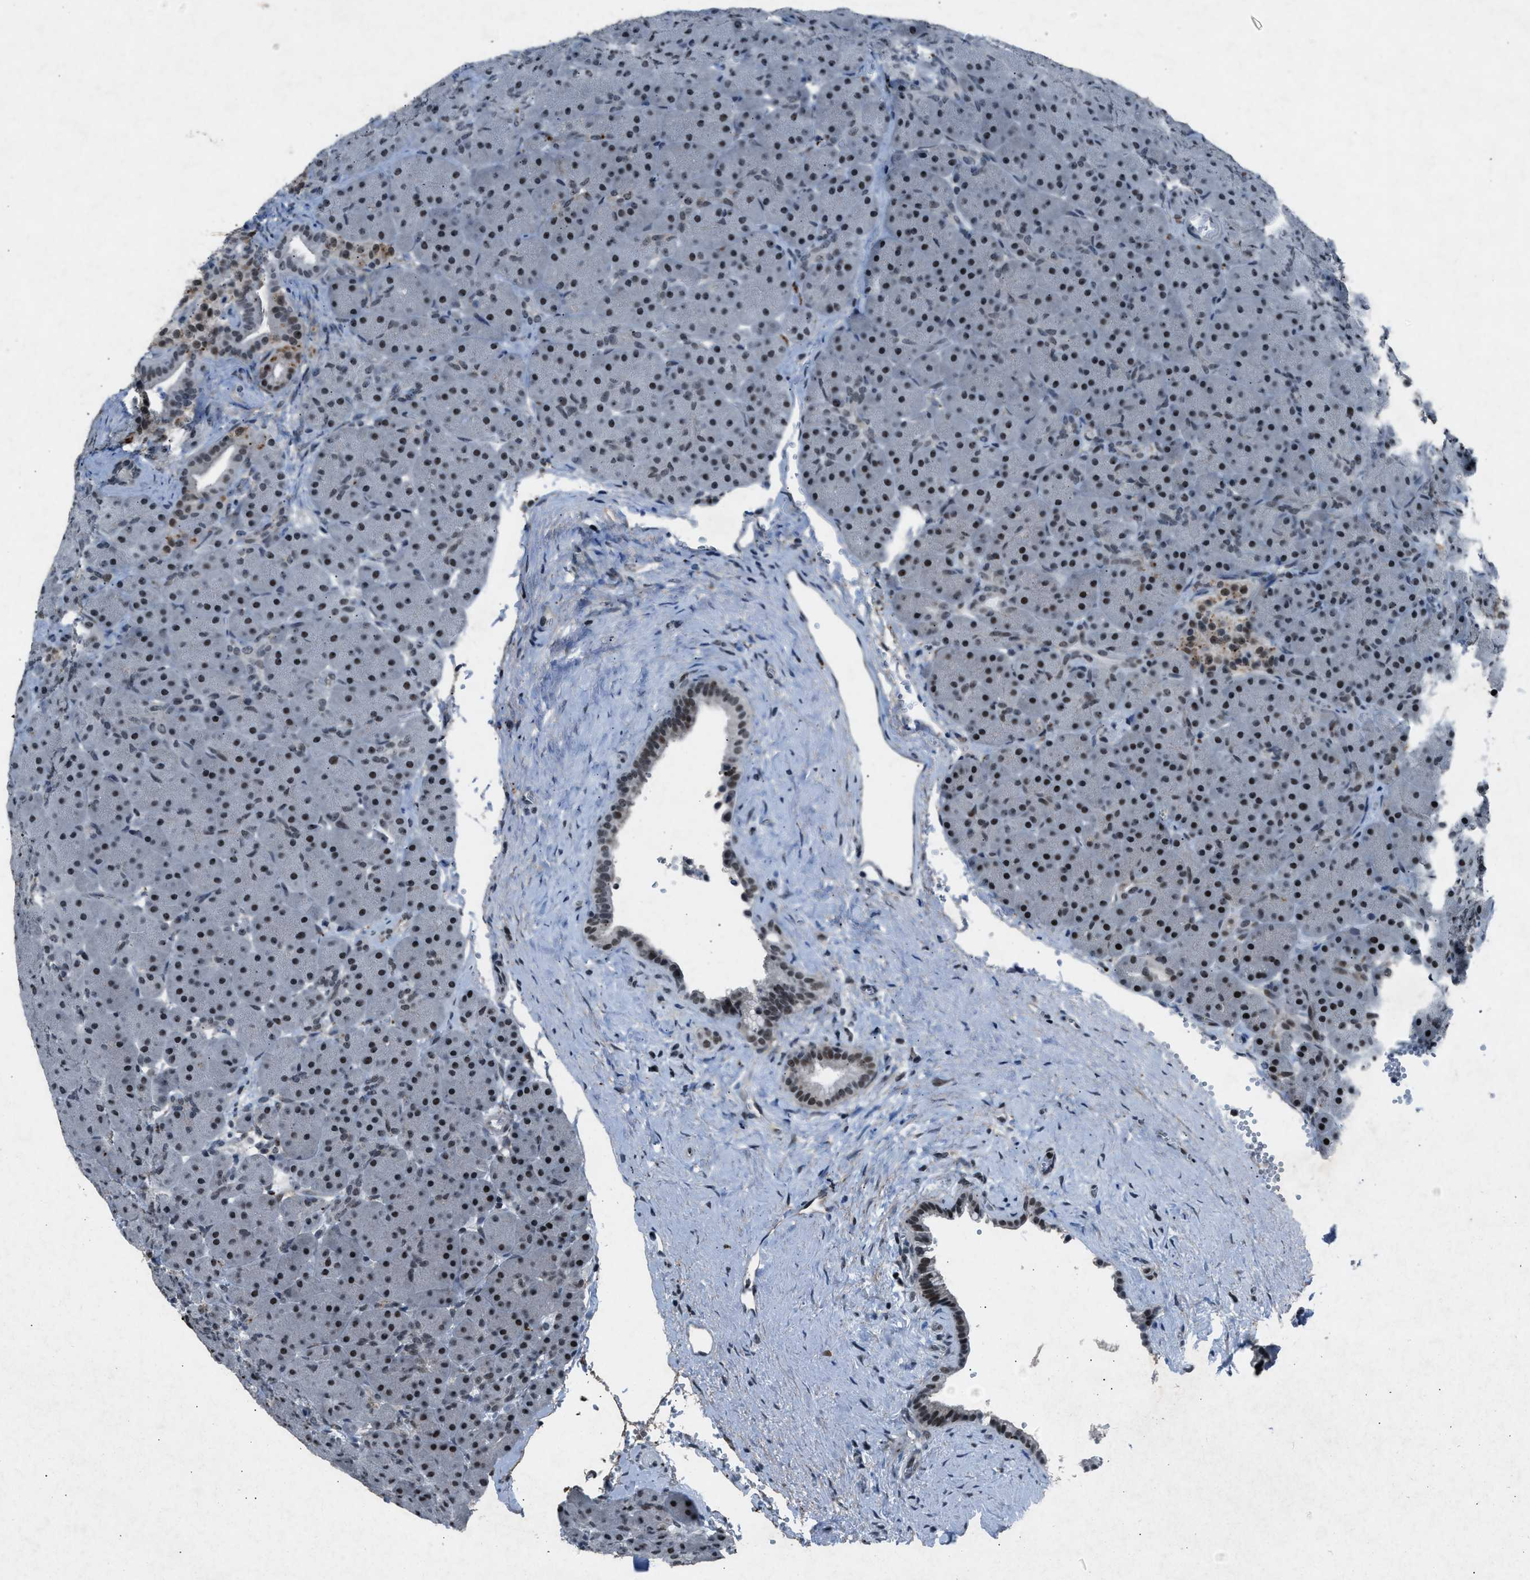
{"staining": {"intensity": "moderate", "quantity": "25%-75%", "location": "nuclear"}, "tissue": "pancreas", "cell_type": "Exocrine glandular cells", "image_type": "normal", "snomed": [{"axis": "morphology", "description": "Normal tissue, NOS"}, {"axis": "topography", "description": "Pancreas"}], "caption": "Protein staining by immunohistochemistry (IHC) demonstrates moderate nuclear staining in approximately 25%-75% of exocrine glandular cells in unremarkable pancreas. (DAB IHC, brown staining for protein, blue staining for nuclei).", "gene": "ADCY1", "patient": {"sex": "male", "age": 66}}